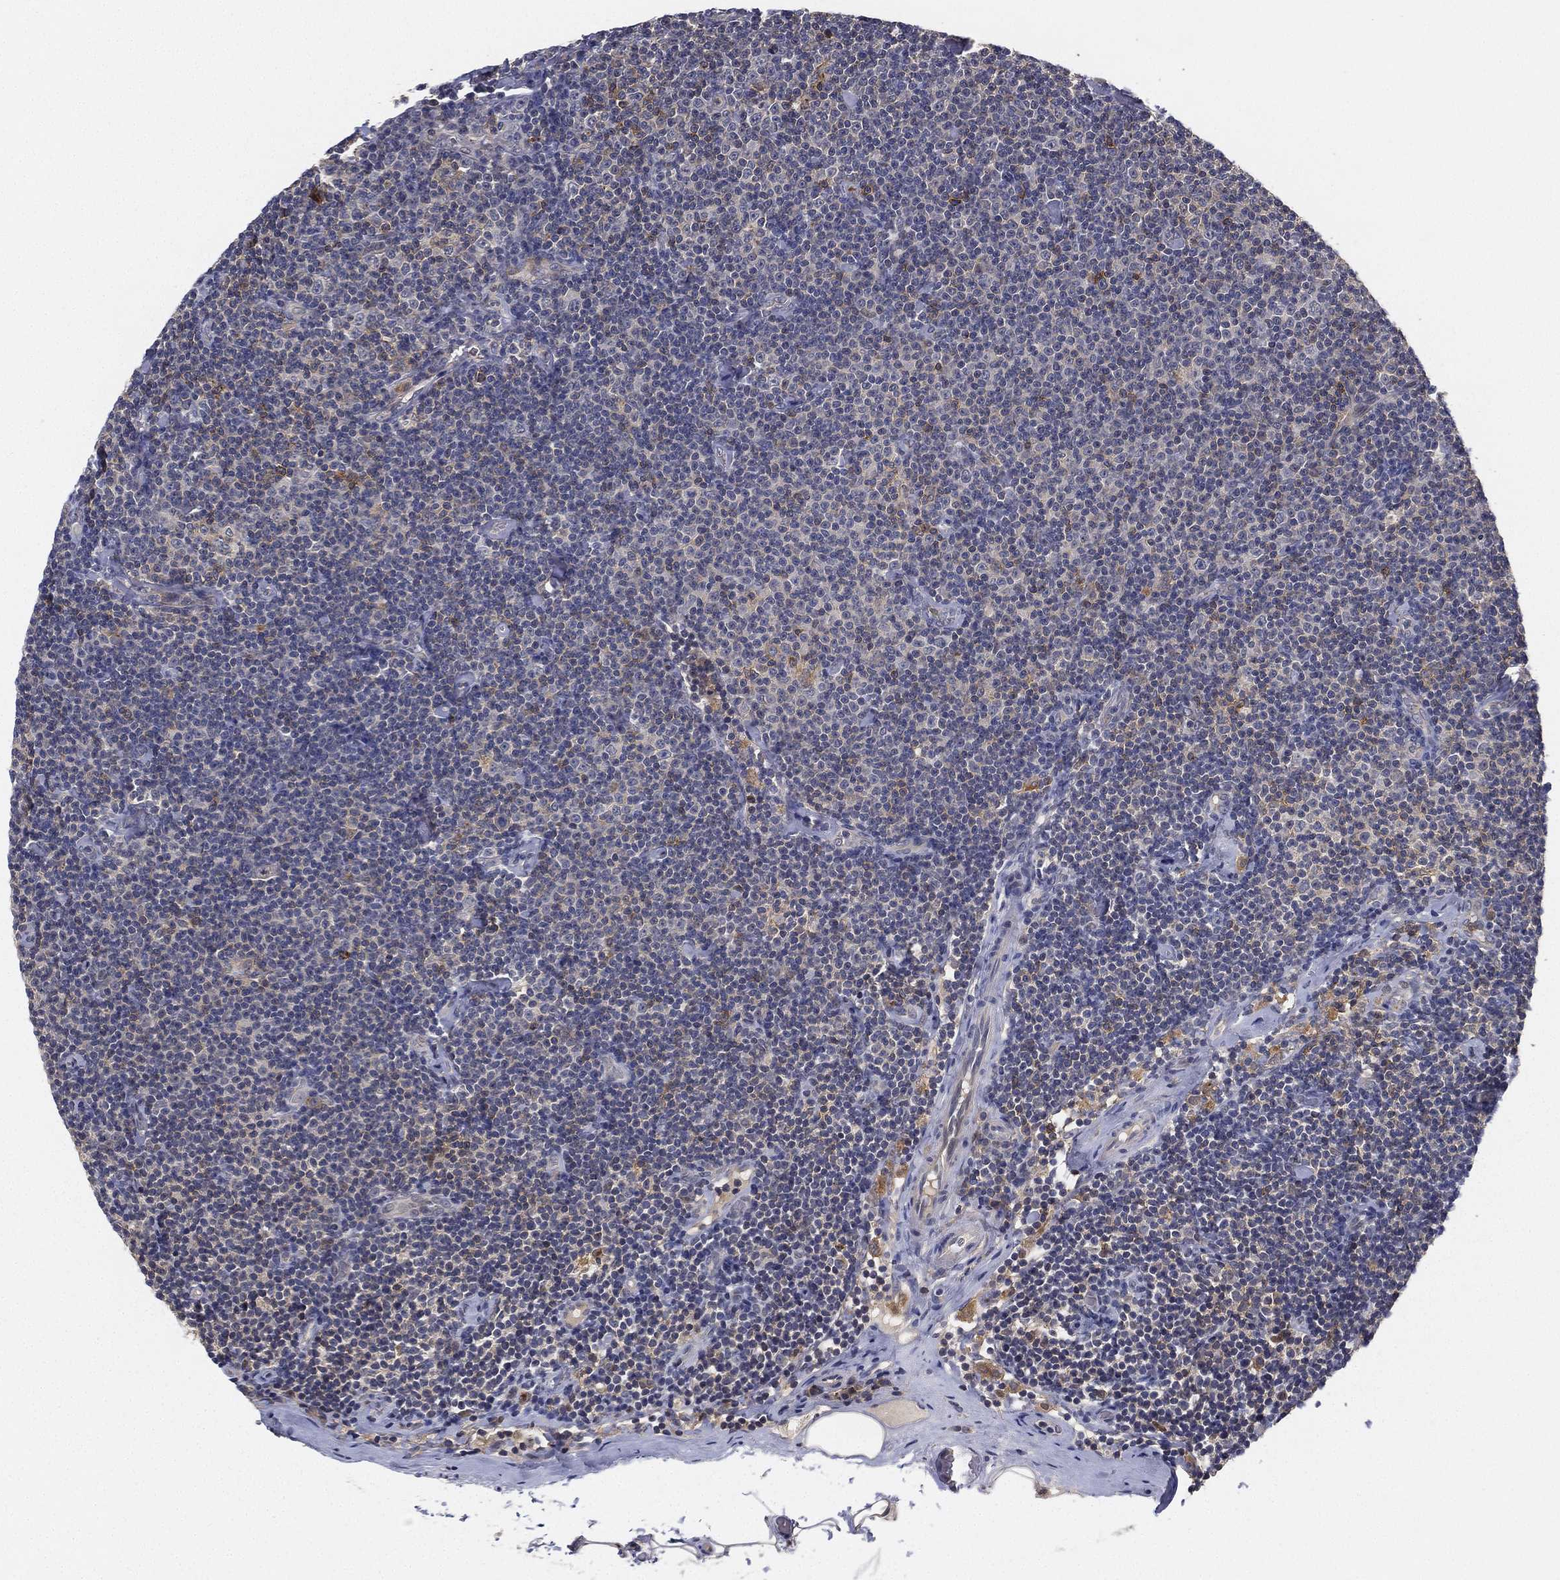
{"staining": {"intensity": "negative", "quantity": "none", "location": "none"}, "tissue": "lymphoma", "cell_type": "Tumor cells", "image_type": "cancer", "snomed": [{"axis": "morphology", "description": "Malignant lymphoma, non-Hodgkin's type, Low grade"}, {"axis": "topography", "description": "Lymph node"}], "caption": "Image shows no significant protein staining in tumor cells of lymphoma.", "gene": "CFAP251", "patient": {"sex": "male", "age": 81}}